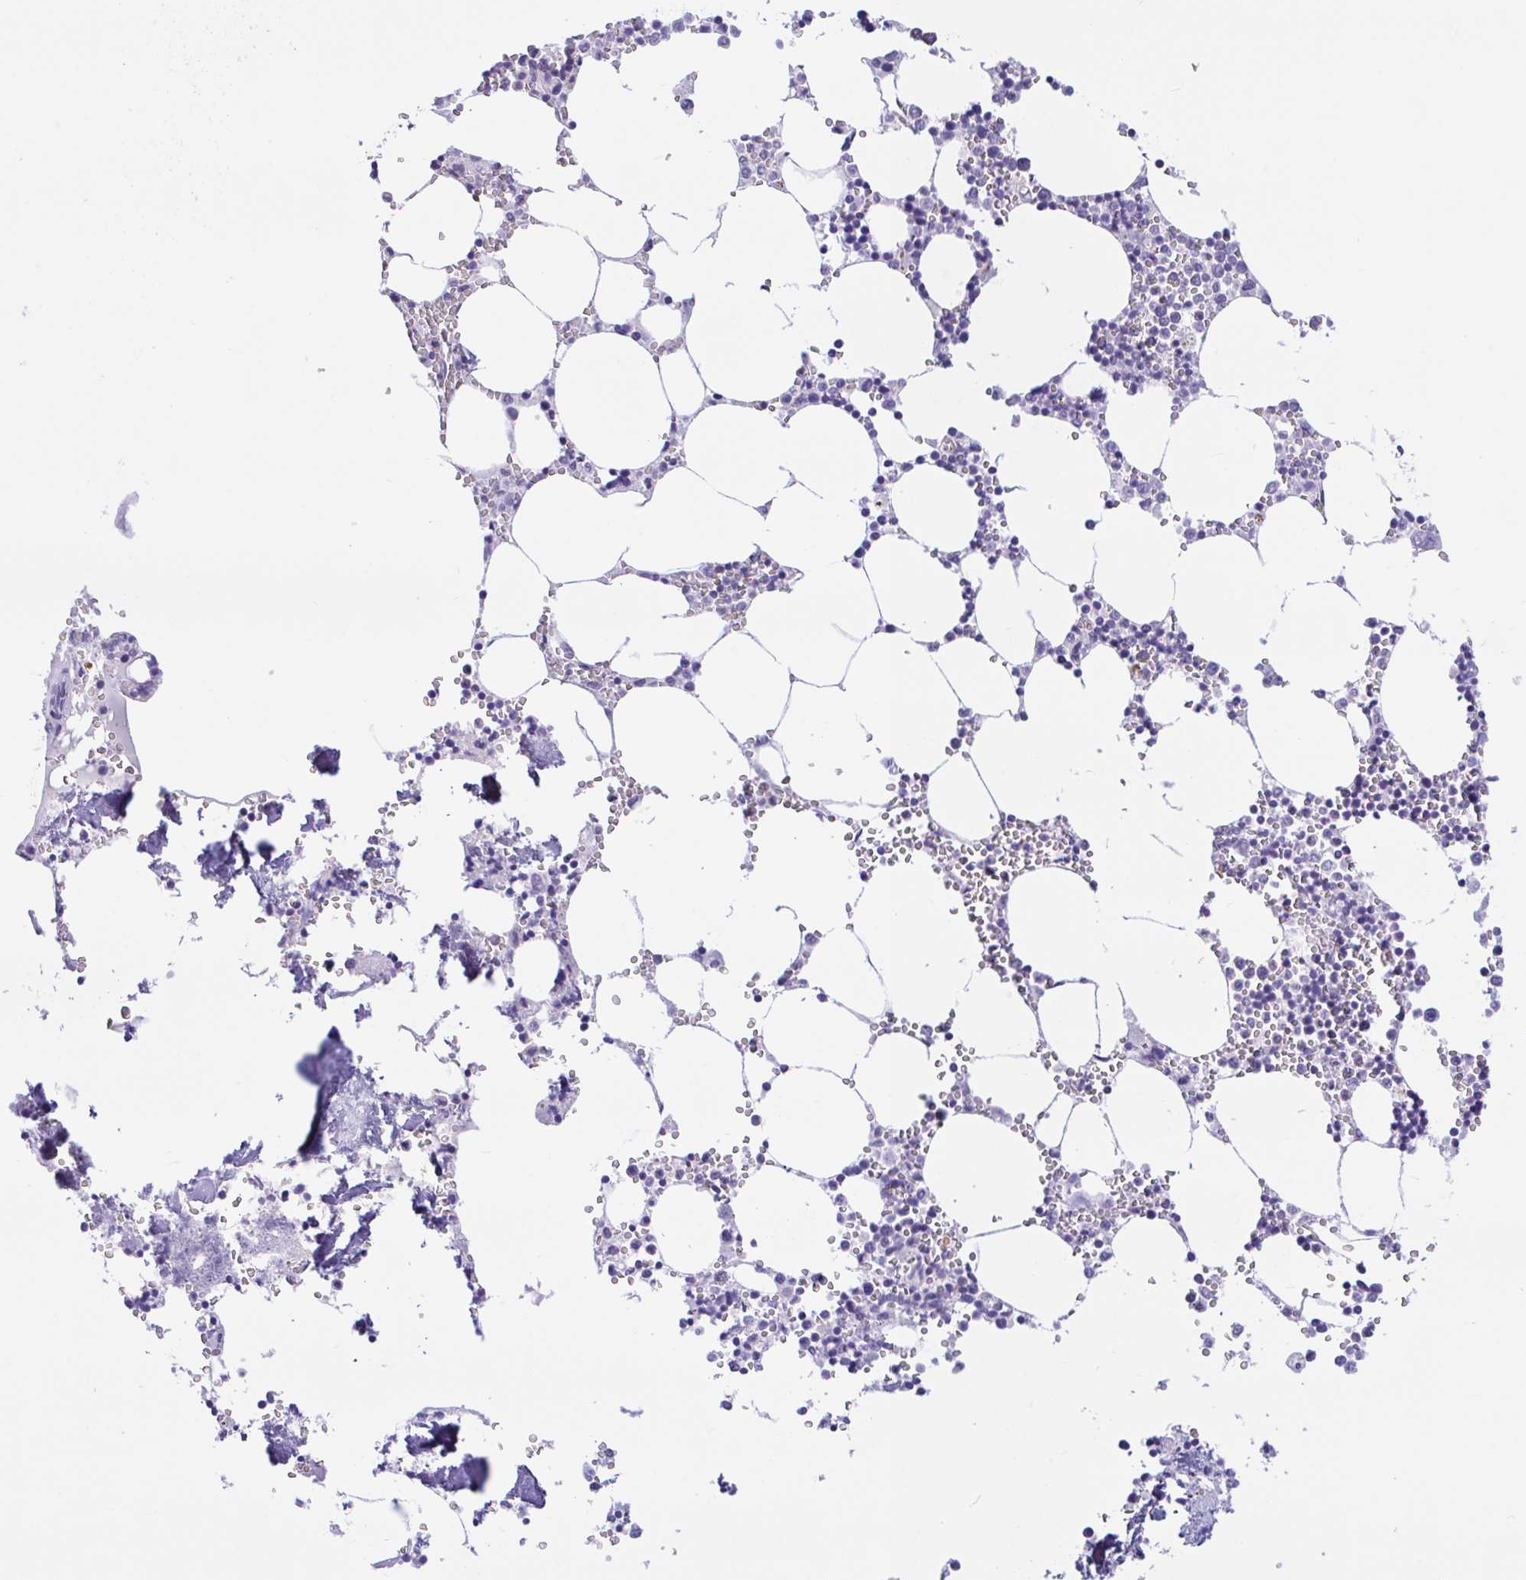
{"staining": {"intensity": "negative", "quantity": "none", "location": "none"}, "tissue": "bone marrow", "cell_type": "Hematopoietic cells", "image_type": "normal", "snomed": [{"axis": "morphology", "description": "Normal tissue, NOS"}, {"axis": "topography", "description": "Bone marrow"}], "caption": "This is an immunohistochemistry (IHC) micrograph of unremarkable human bone marrow. There is no staining in hematopoietic cells.", "gene": "ZNF319", "patient": {"sex": "male", "age": 54}}